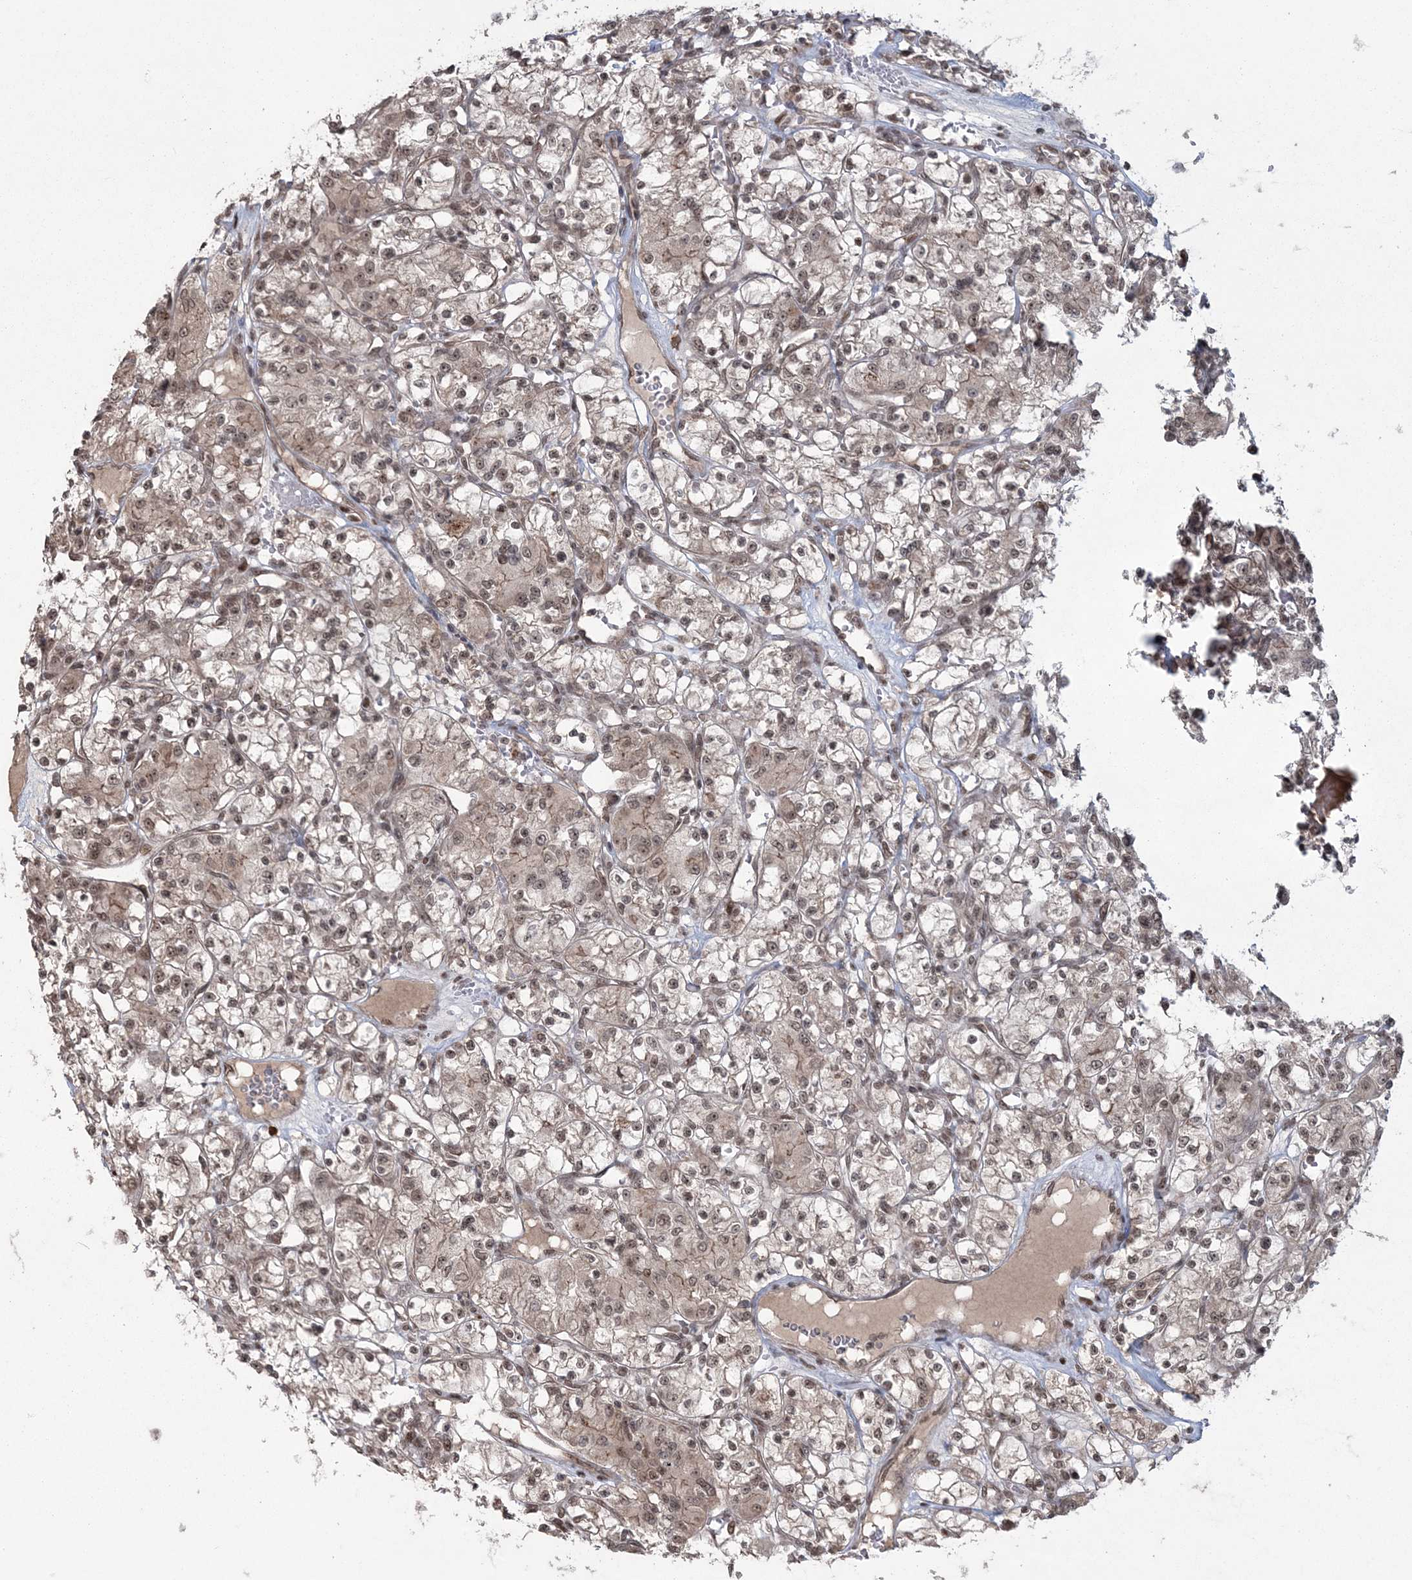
{"staining": {"intensity": "weak", "quantity": "25%-75%", "location": "cytoplasmic/membranous,nuclear"}, "tissue": "renal cancer", "cell_type": "Tumor cells", "image_type": "cancer", "snomed": [{"axis": "morphology", "description": "Adenocarcinoma, NOS"}, {"axis": "topography", "description": "Kidney"}], "caption": "Approximately 25%-75% of tumor cells in renal cancer (adenocarcinoma) exhibit weak cytoplasmic/membranous and nuclear protein staining as visualized by brown immunohistochemical staining.", "gene": "EPB41L4A", "patient": {"sex": "female", "age": 59}}